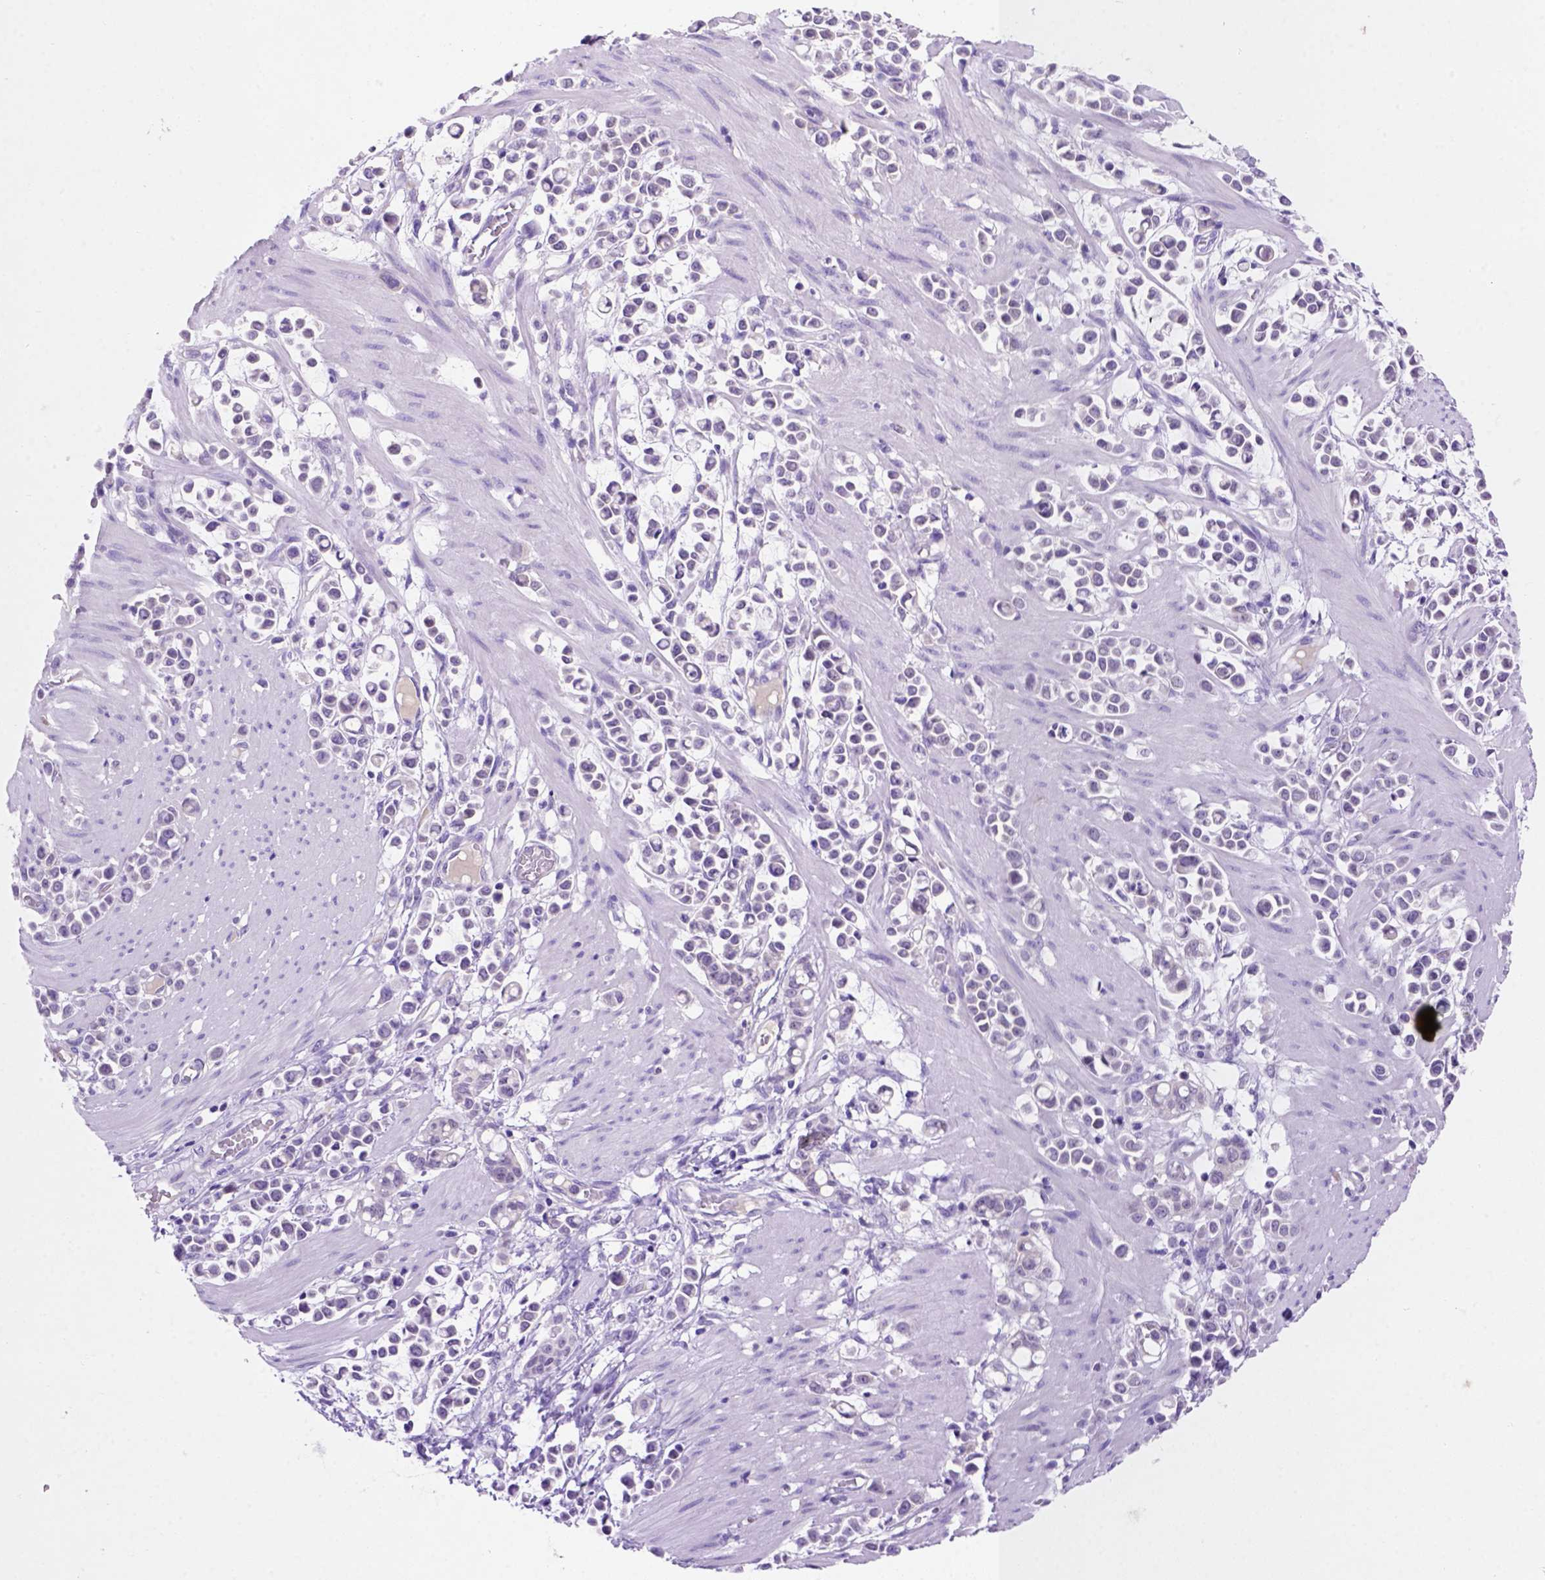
{"staining": {"intensity": "negative", "quantity": "none", "location": "none"}, "tissue": "stomach cancer", "cell_type": "Tumor cells", "image_type": "cancer", "snomed": [{"axis": "morphology", "description": "Adenocarcinoma, NOS"}, {"axis": "topography", "description": "Stomach"}], "caption": "Histopathology image shows no significant protein positivity in tumor cells of stomach adenocarcinoma.", "gene": "FAM81B", "patient": {"sex": "male", "age": 82}}